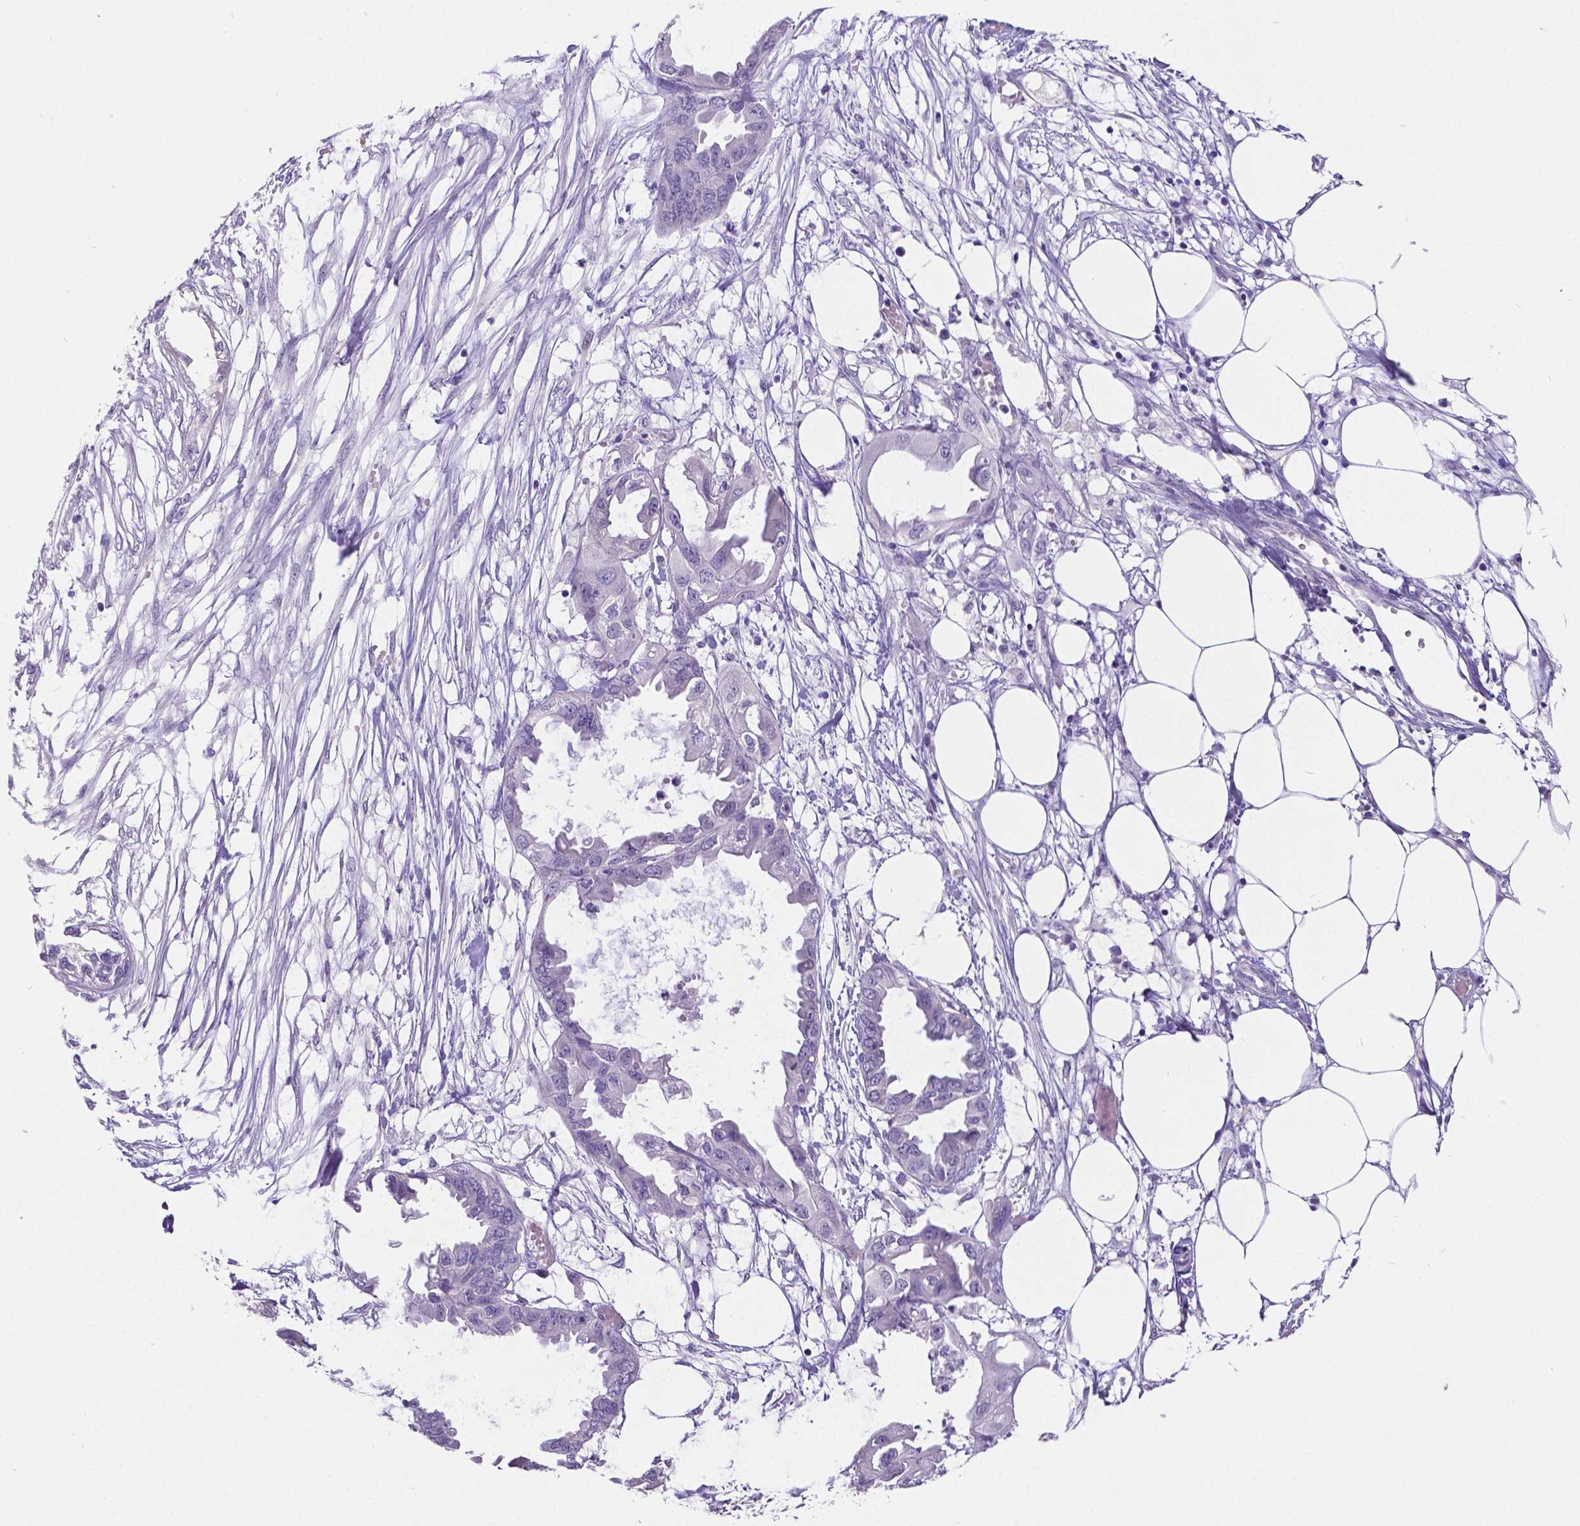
{"staining": {"intensity": "negative", "quantity": "none", "location": "none"}, "tissue": "endometrial cancer", "cell_type": "Tumor cells", "image_type": "cancer", "snomed": [{"axis": "morphology", "description": "Adenocarcinoma, NOS"}, {"axis": "morphology", "description": "Adenocarcinoma, metastatic, NOS"}, {"axis": "topography", "description": "Adipose tissue"}, {"axis": "topography", "description": "Endometrium"}], "caption": "Human endometrial cancer (metastatic adenocarcinoma) stained for a protein using immunohistochemistry demonstrates no staining in tumor cells.", "gene": "SATB2", "patient": {"sex": "female", "age": 67}}